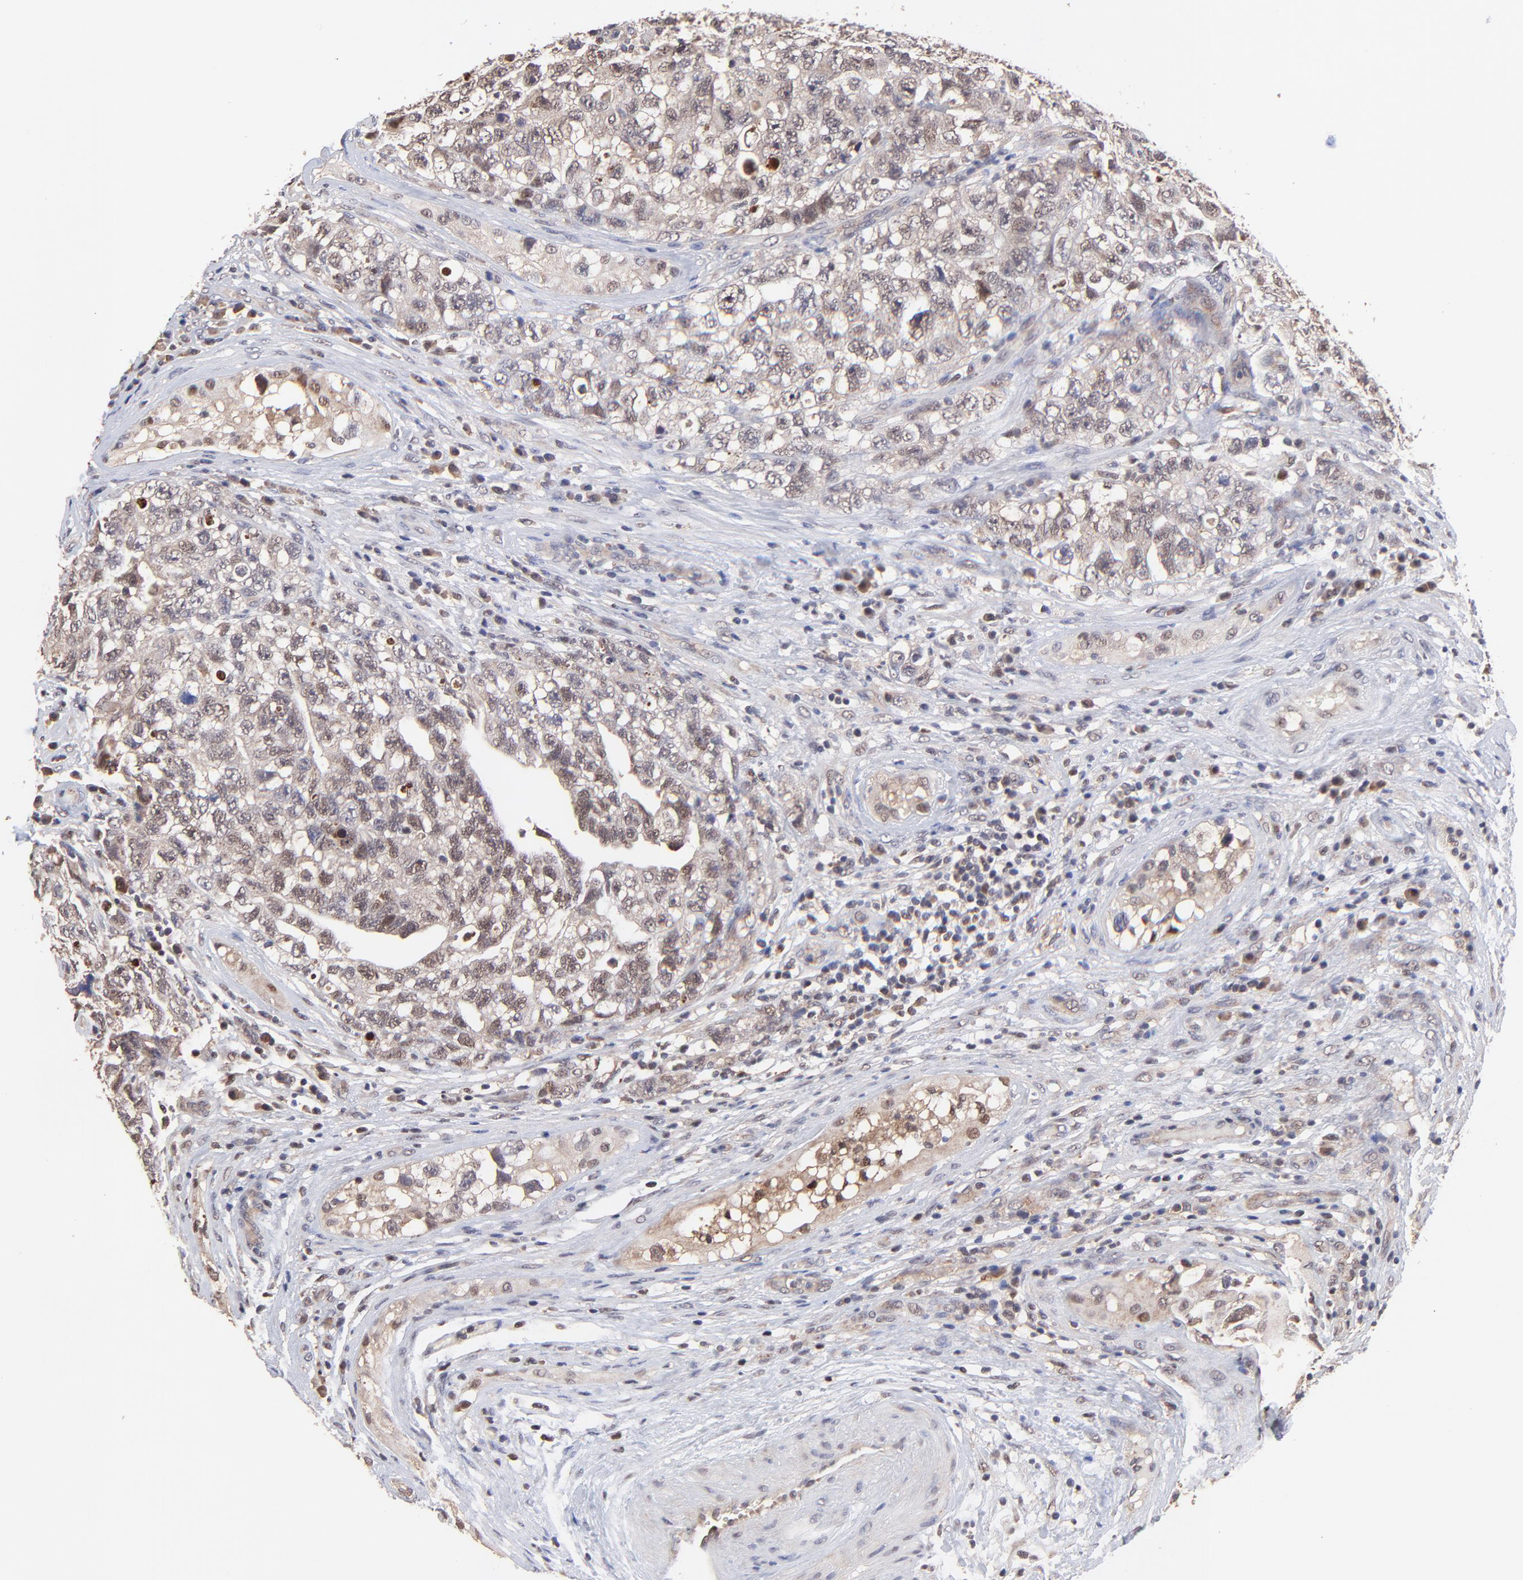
{"staining": {"intensity": "weak", "quantity": ">75%", "location": "cytoplasmic/membranous,nuclear"}, "tissue": "testis cancer", "cell_type": "Tumor cells", "image_type": "cancer", "snomed": [{"axis": "morphology", "description": "Carcinoma, Embryonal, NOS"}, {"axis": "topography", "description": "Testis"}], "caption": "There is low levels of weak cytoplasmic/membranous and nuclear positivity in tumor cells of testis cancer (embryonal carcinoma), as demonstrated by immunohistochemical staining (brown color).", "gene": "PSMA6", "patient": {"sex": "male", "age": 31}}